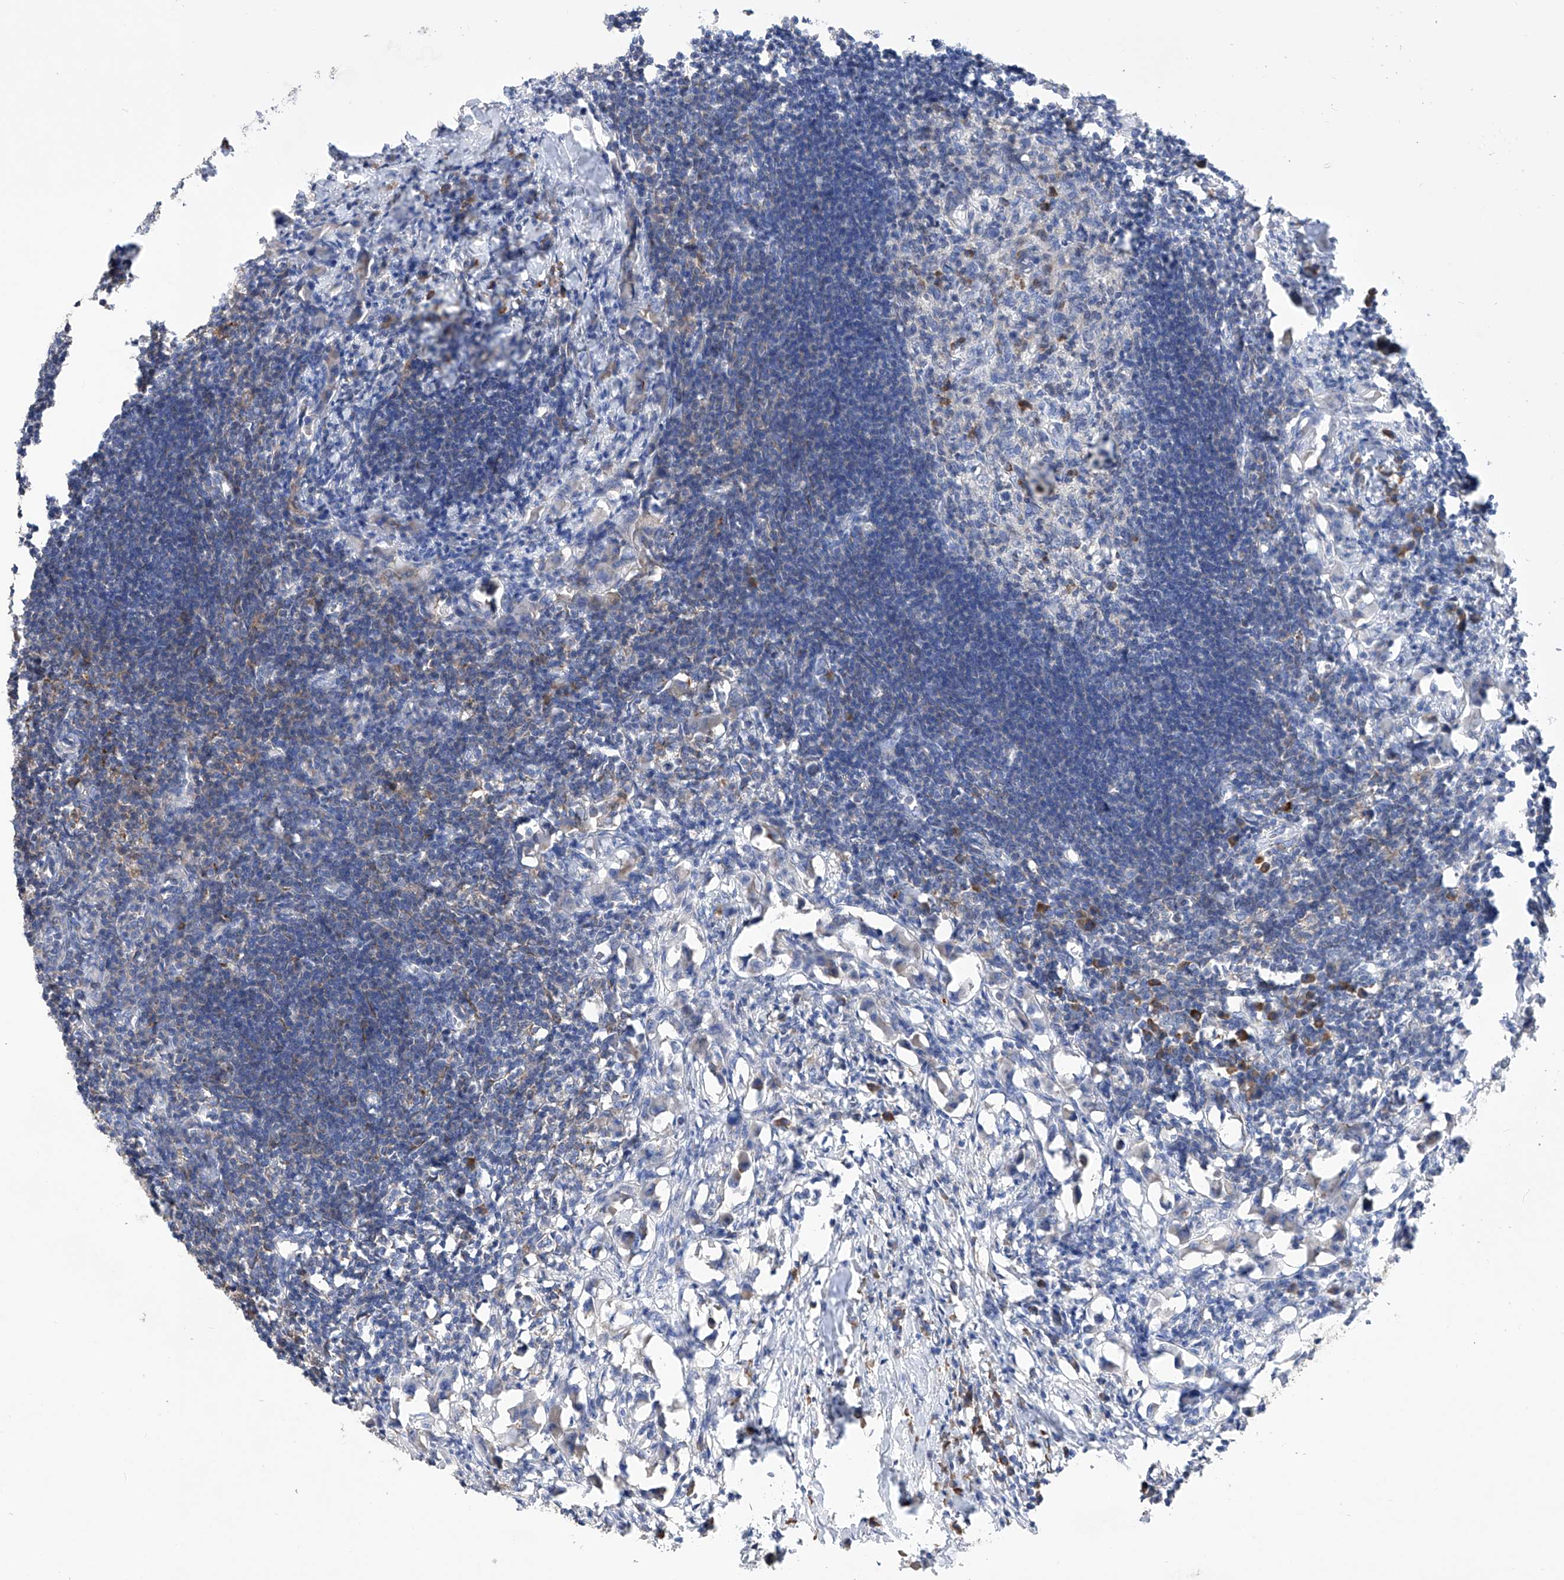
{"staining": {"intensity": "weak", "quantity": "25%-75%", "location": "cytoplasmic/membranous"}, "tissue": "lymph node", "cell_type": "Germinal center cells", "image_type": "normal", "snomed": [{"axis": "morphology", "description": "Normal tissue, NOS"}, {"axis": "morphology", "description": "Malignant melanoma, Metastatic site"}, {"axis": "topography", "description": "Lymph node"}], "caption": "DAB (3,3'-diaminobenzidine) immunohistochemical staining of normal human lymph node reveals weak cytoplasmic/membranous protein staining in approximately 25%-75% of germinal center cells.", "gene": "NFATC4", "patient": {"sex": "male", "age": 41}}